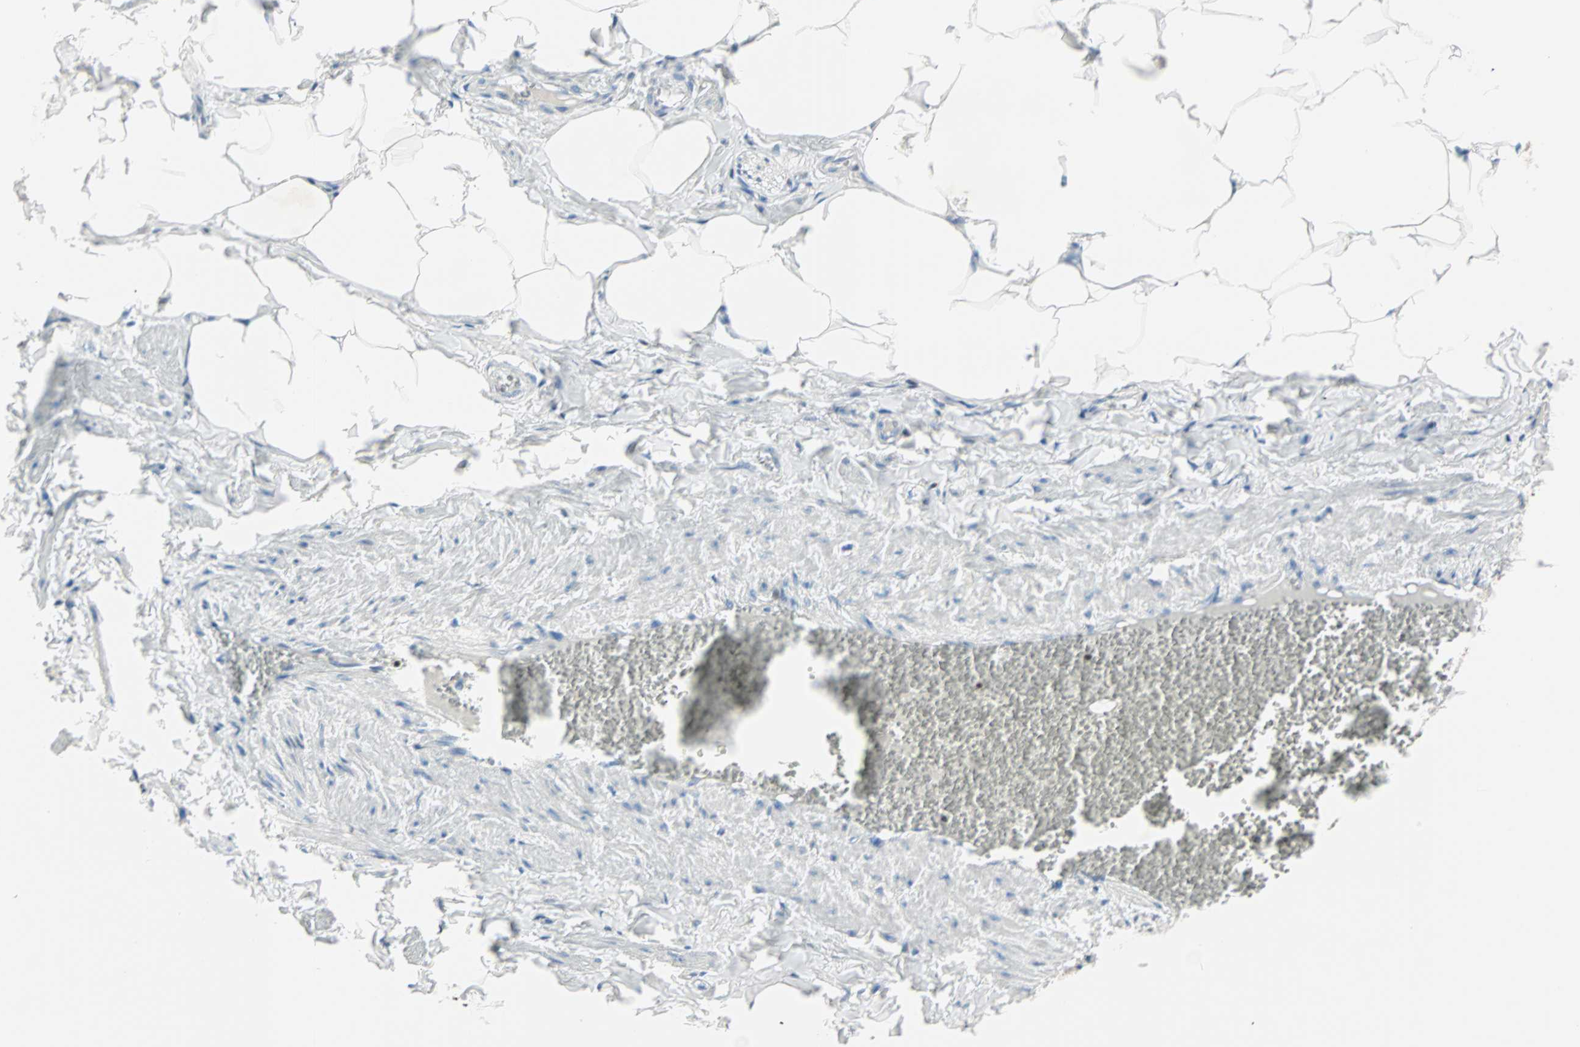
{"staining": {"intensity": "negative", "quantity": "none", "location": "none"}, "tissue": "adipose tissue", "cell_type": "Adipocytes", "image_type": "normal", "snomed": [{"axis": "morphology", "description": "Normal tissue, NOS"}, {"axis": "topography", "description": "Vascular tissue"}], "caption": "Immunohistochemical staining of unremarkable human adipose tissue demonstrates no significant positivity in adipocytes.", "gene": "NEFH", "patient": {"sex": "male", "age": 41}}